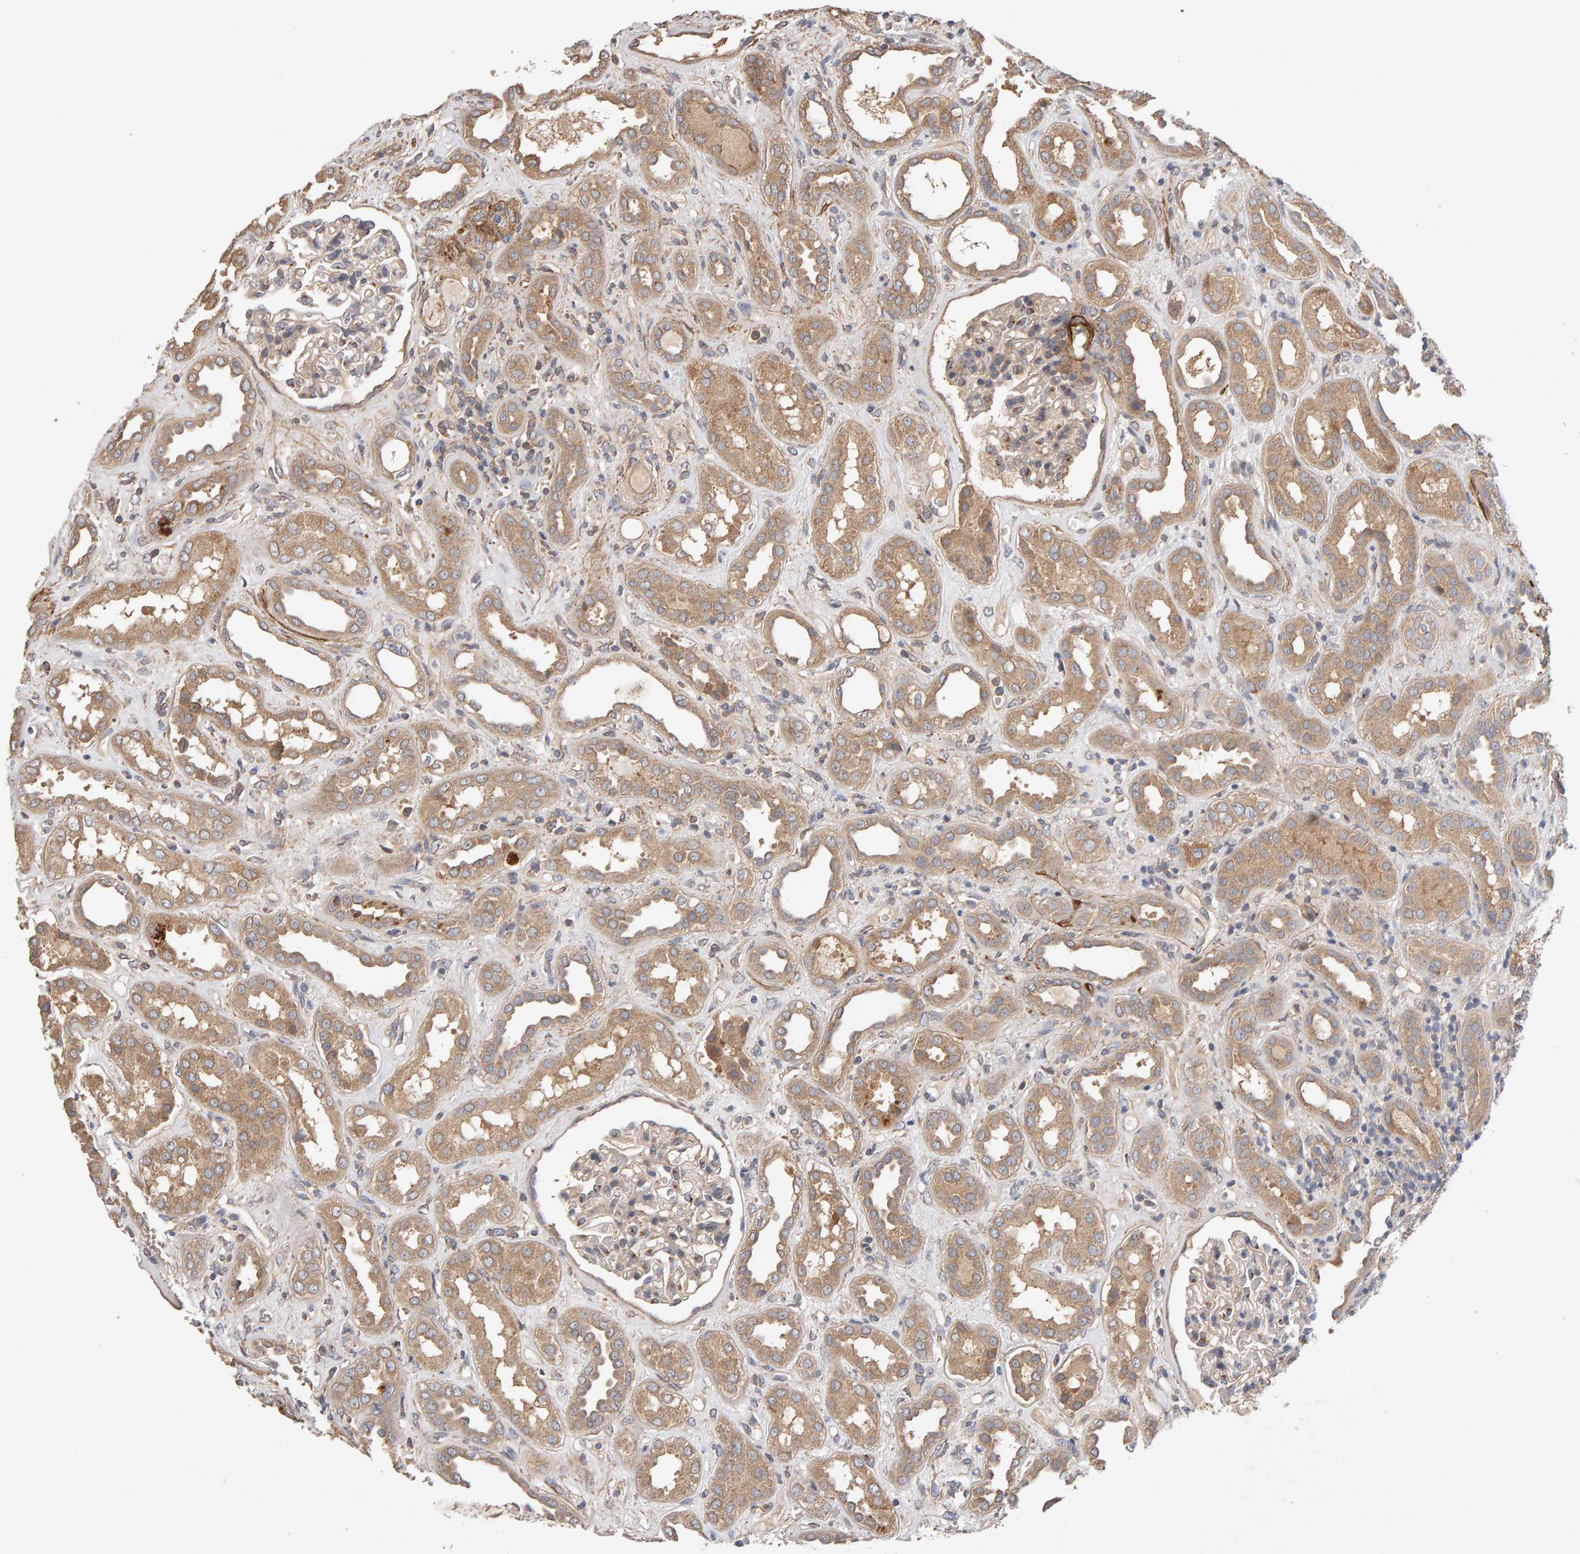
{"staining": {"intensity": "moderate", "quantity": ">75%", "location": "cytoplasmic/membranous"}, "tissue": "kidney", "cell_type": "Cells in glomeruli", "image_type": "normal", "snomed": [{"axis": "morphology", "description": "Normal tissue, NOS"}, {"axis": "topography", "description": "Kidney"}], "caption": "Immunohistochemistry (DAB (3,3'-diaminobenzidine)) staining of benign kidney demonstrates moderate cytoplasmic/membranous protein staining in approximately >75% of cells in glomeruli.", "gene": "RNF19A", "patient": {"sex": "male", "age": 59}}